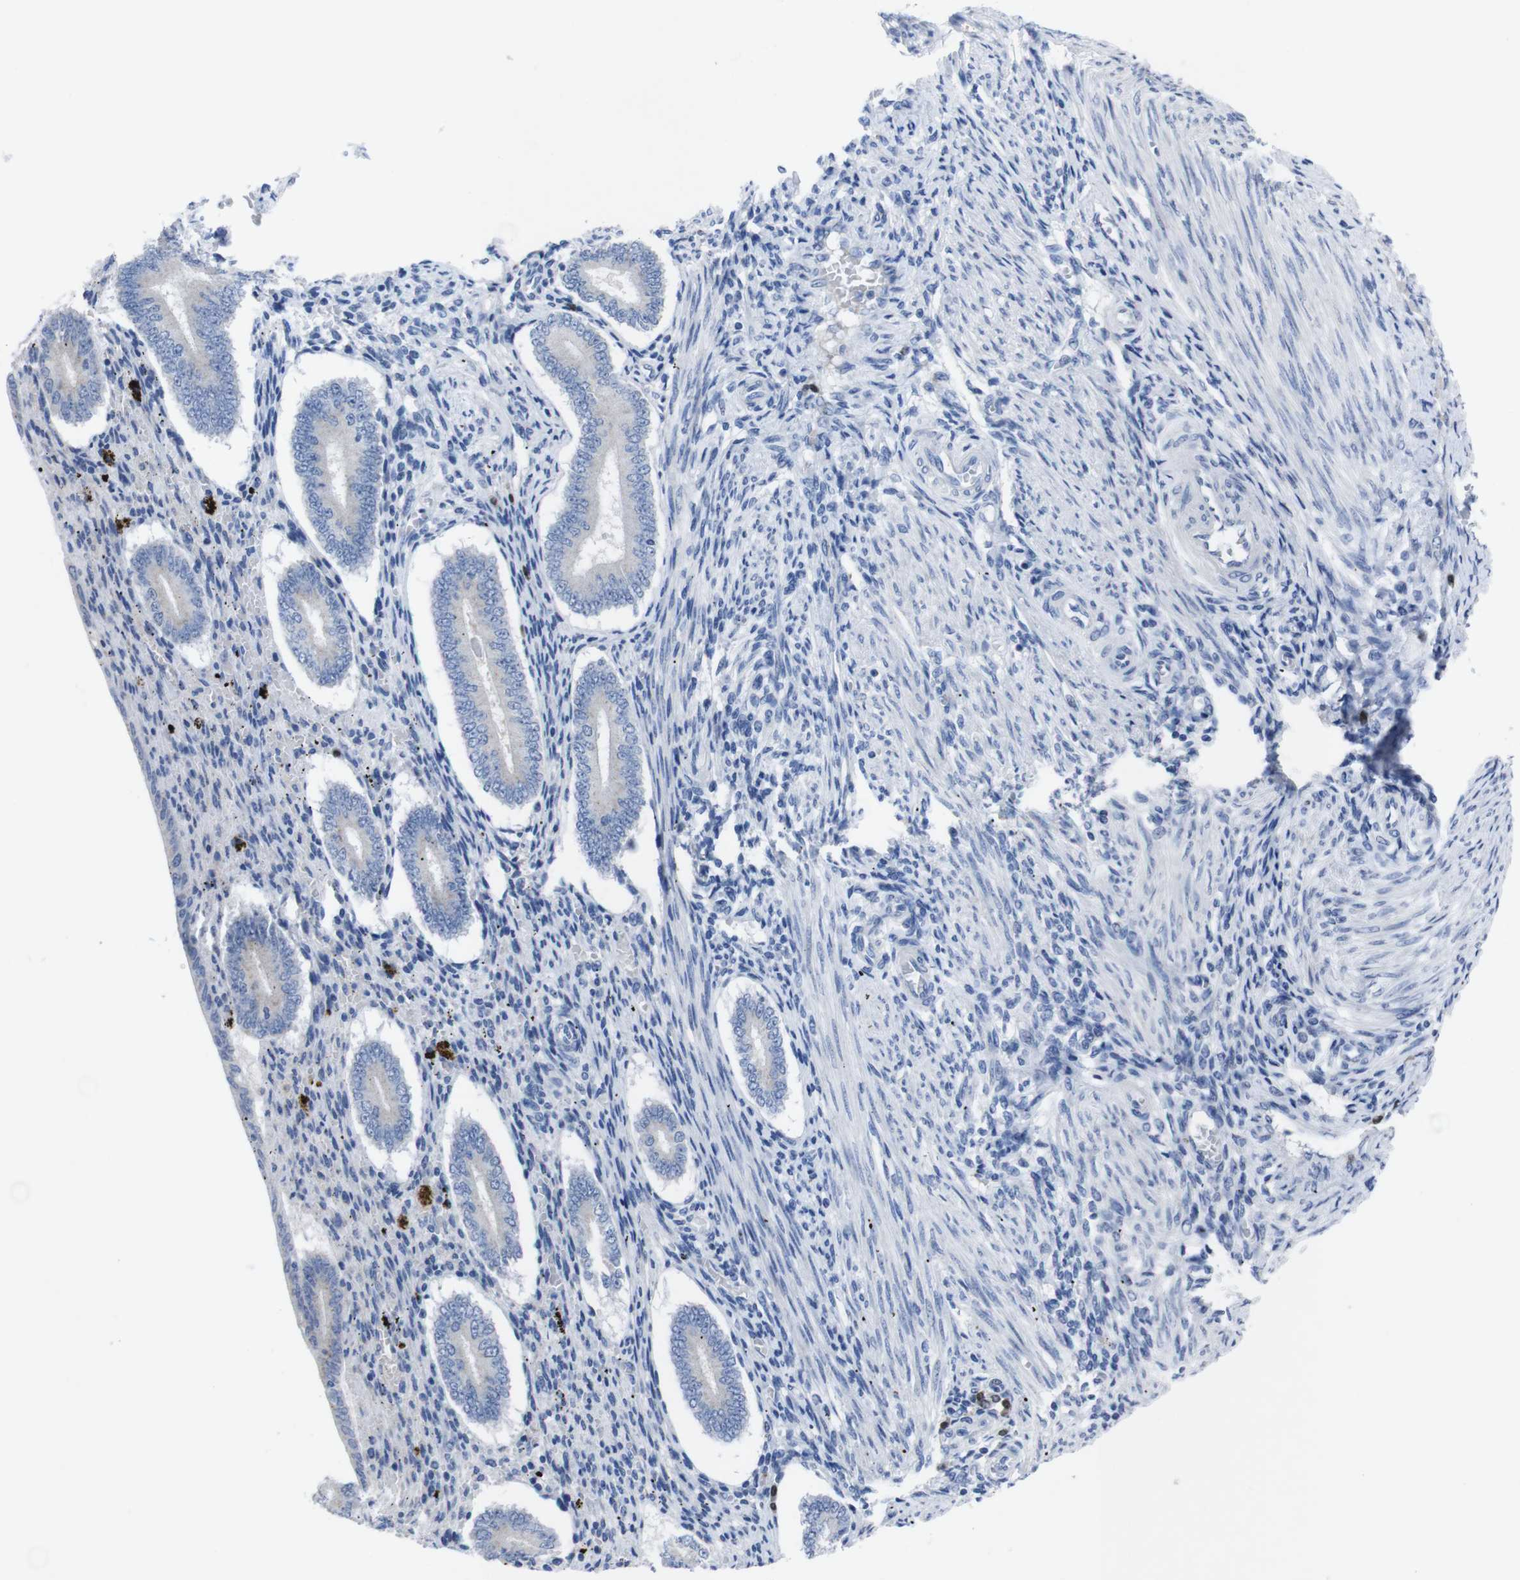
{"staining": {"intensity": "negative", "quantity": "none", "location": "none"}, "tissue": "endometrium", "cell_type": "Cells in endometrial stroma", "image_type": "normal", "snomed": [{"axis": "morphology", "description": "Normal tissue, NOS"}, {"axis": "topography", "description": "Endometrium"}], "caption": "High power microscopy image of an IHC histopathology image of benign endometrium, revealing no significant staining in cells in endometrial stroma.", "gene": "IRF4", "patient": {"sex": "female", "age": 42}}